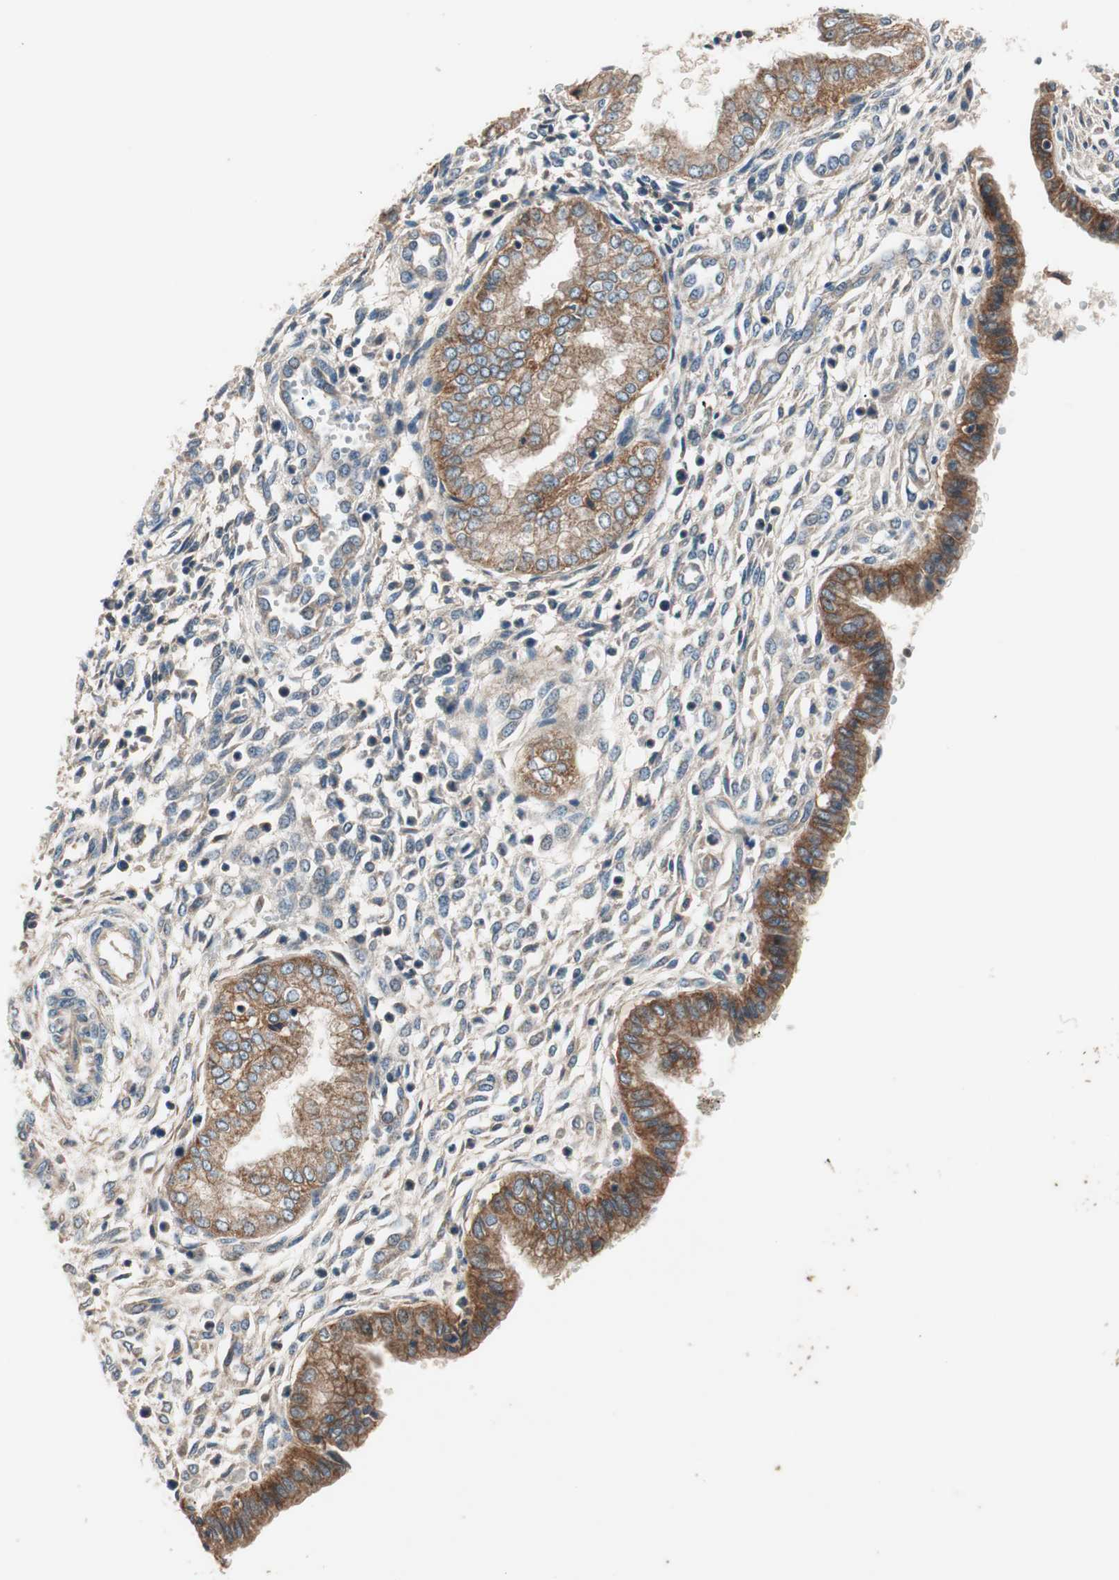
{"staining": {"intensity": "moderate", "quantity": "25%-75%", "location": "cytoplasmic/membranous"}, "tissue": "endometrium", "cell_type": "Cells in endometrial stroma", "image_type": "normal", "snomed": [{"axis": "morphology", "description": "Normal tissue, NOS"}, {"axis": "topography", "description": "Endometrium"}], "caption": "The histopathology image displays immunohistochemical staining of benign endometrium. There is moderate cytoplasmic/membranous expression is seen in about 25%-75% of cells in endometrial stroma.", "gene": "HPN", "patient": {"sex": "female", "age": 33}}